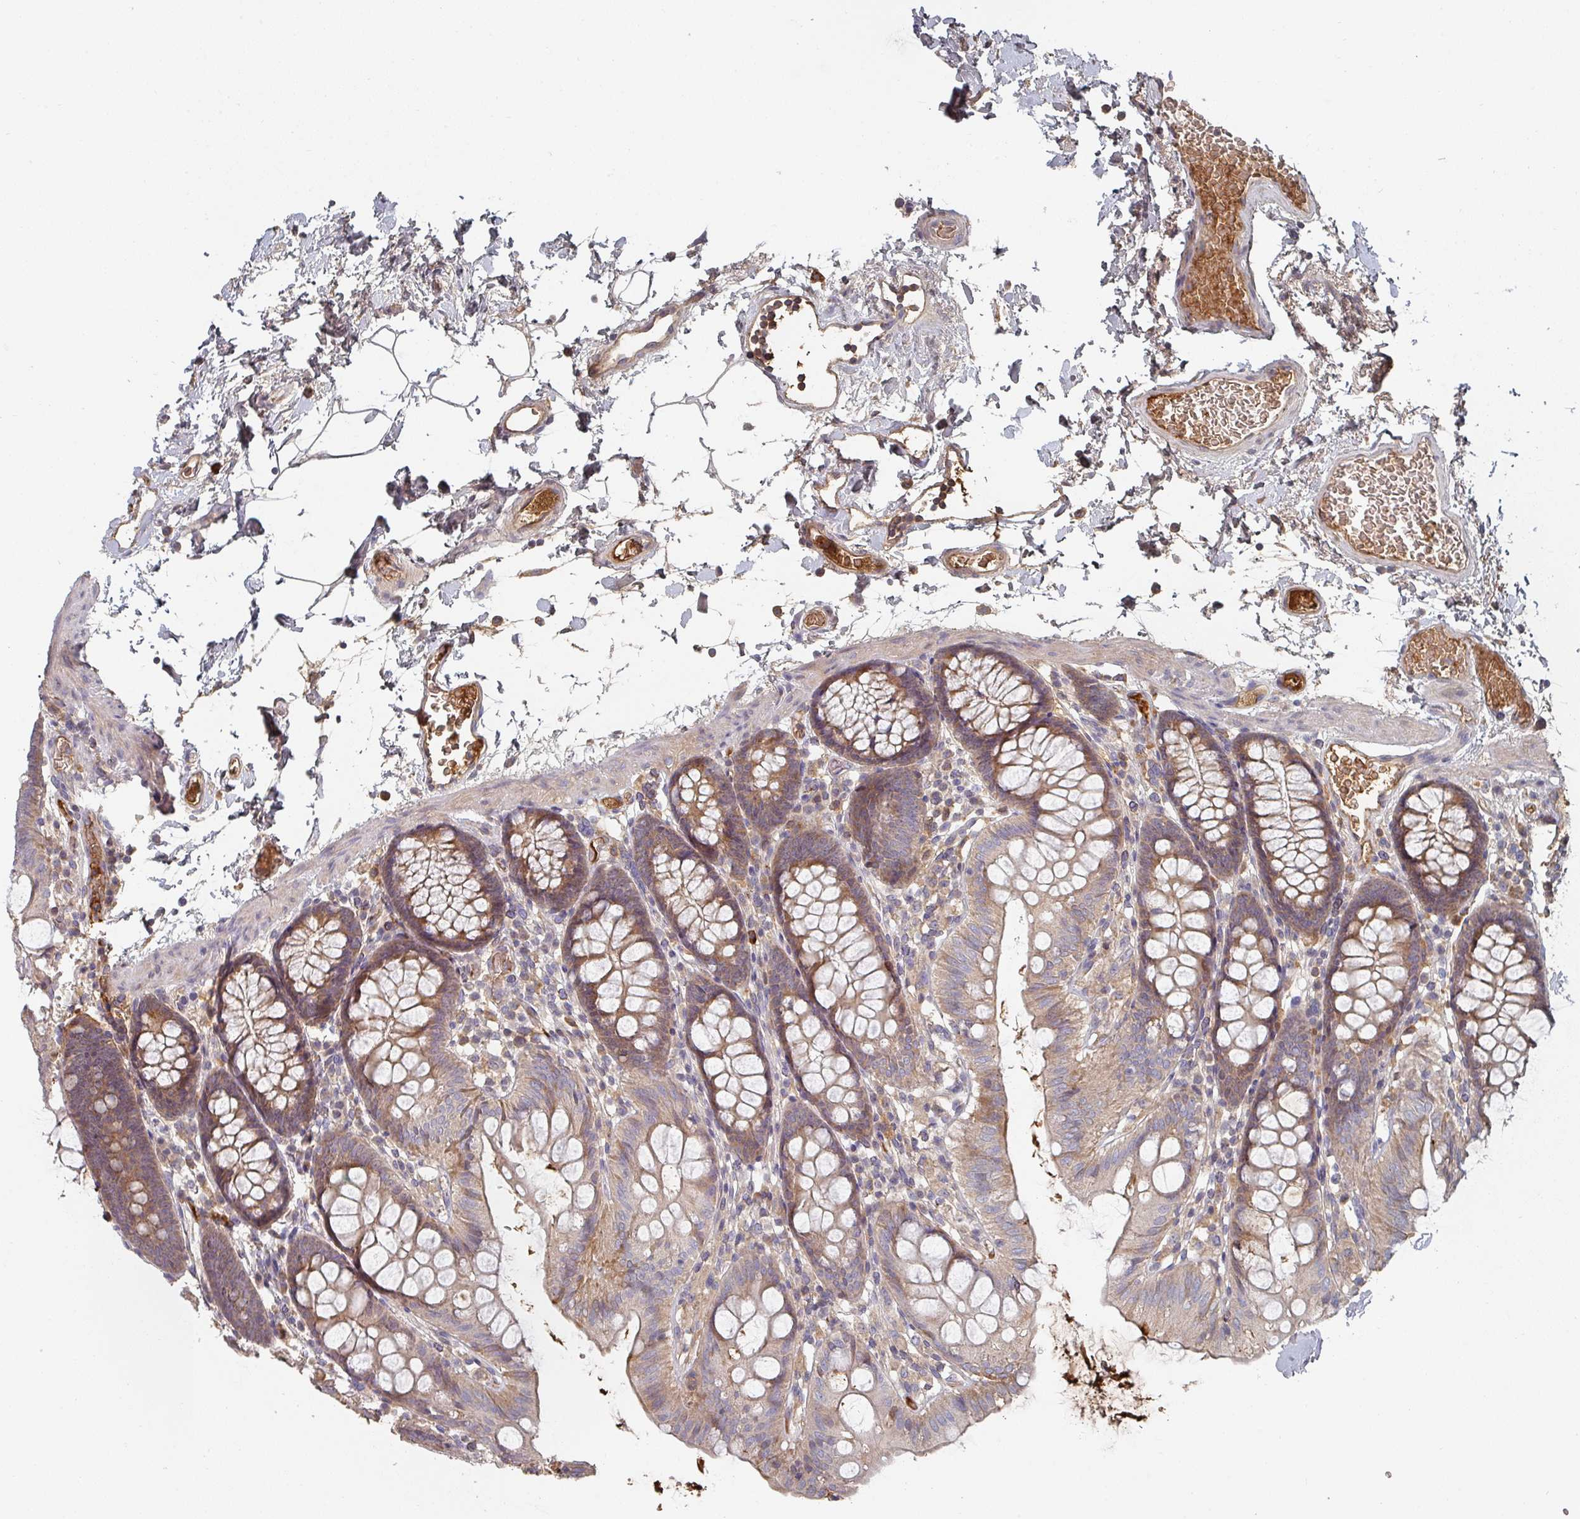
{"staining": {"intensity": "weak", "quantity": "<25%", "location": "cytoplasmic/membranous"}, "tissue": "colon", "cell_type": "Endothelial cells", "image_type": "normal", "snomed": [{"axis": "morphology", "description": "Normal tissue, NOS"}, {"axis": "topography", "description": "Colon"}], "caption": "This is an immunohistochemistry (IHC) image of unremarkable human colon. There is no expression in endothelial cells.", "gene": "ENSG00000249773", "patient": {"sex": "male", "age": 75}}